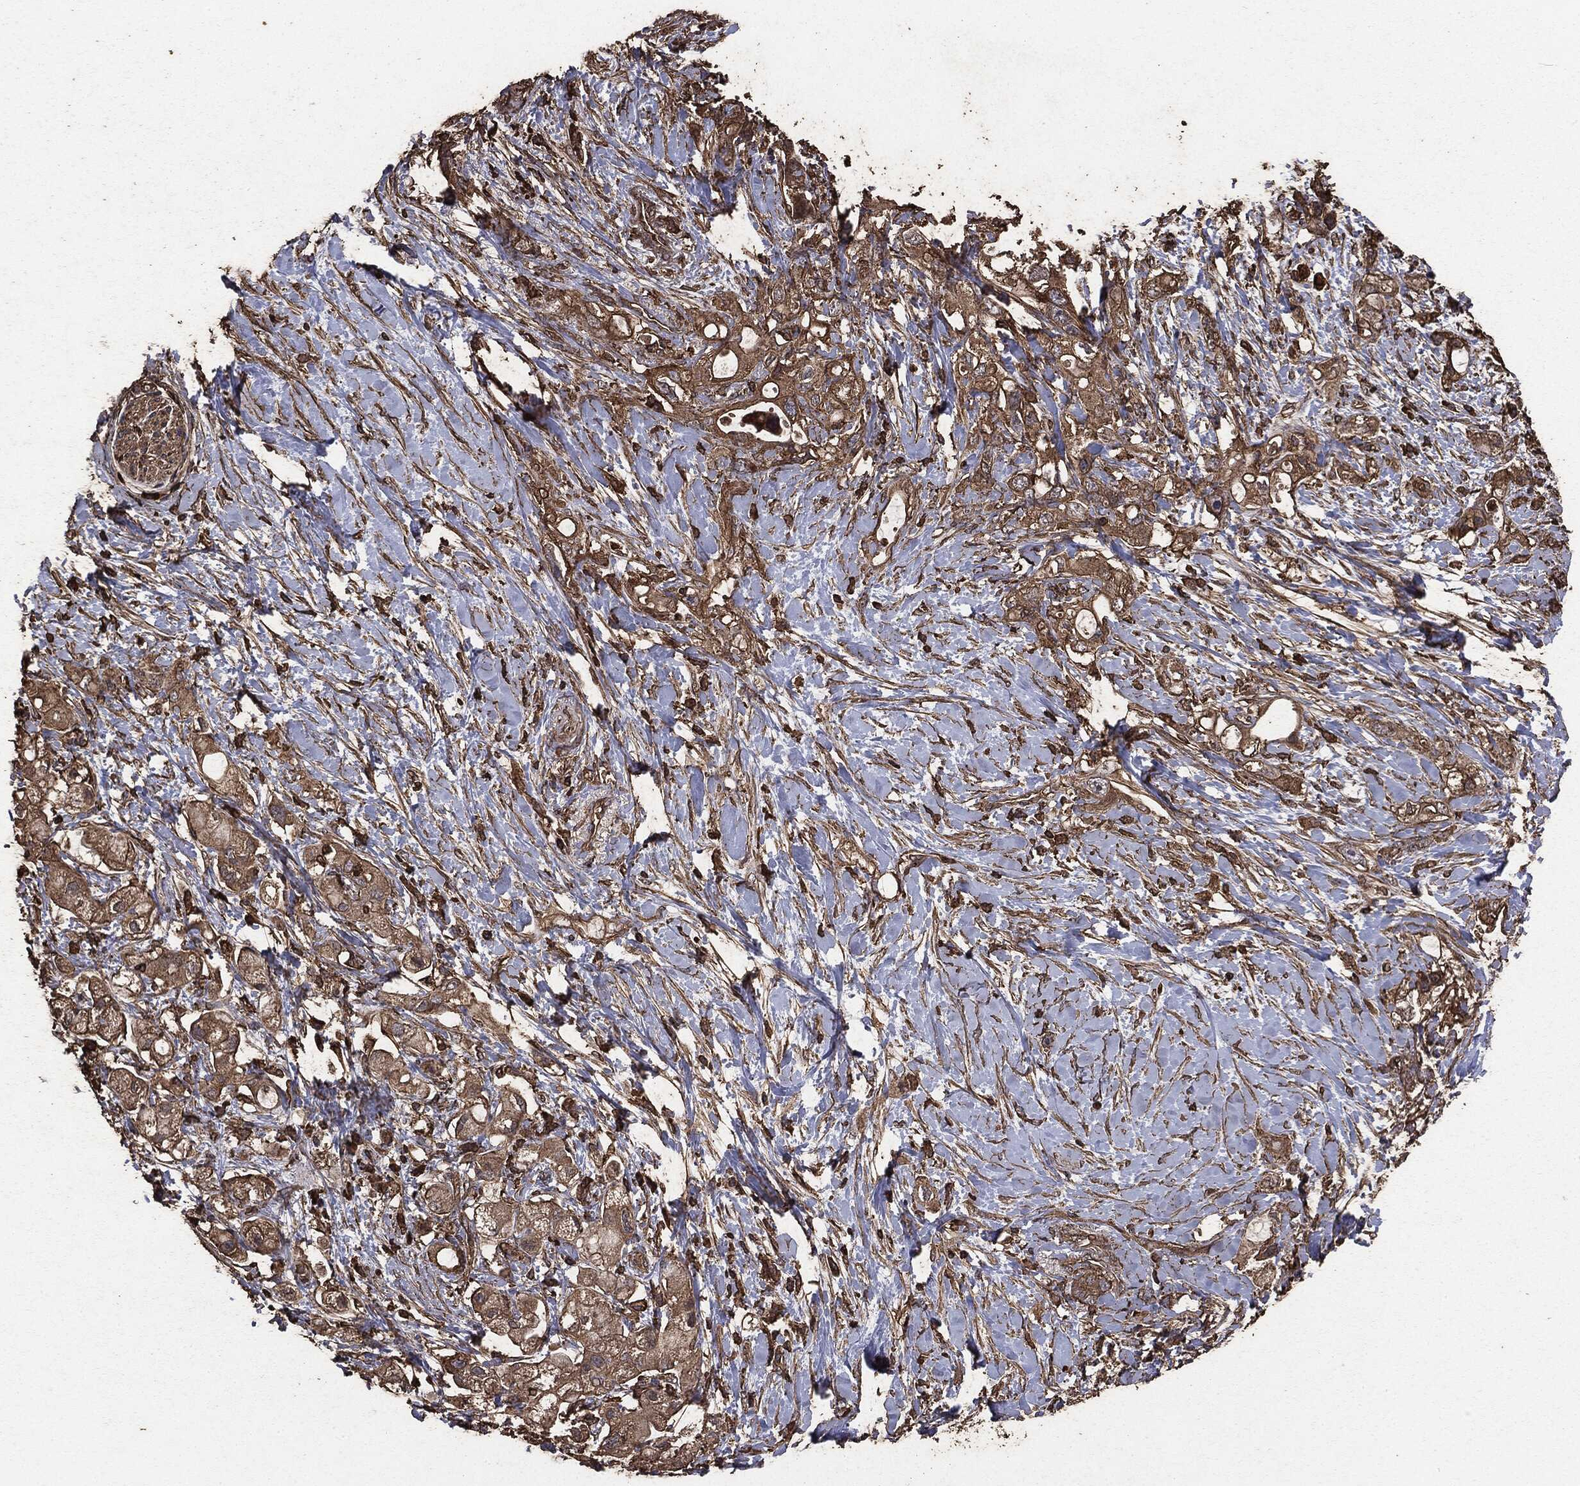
{"staining": {"intensity": "moderate", "quantity": ">75%", "location": "cytoplasmic/membranous"}, "tissue": "pancreatic cancer", "cell_type": "Tumor cells", "image_type": "cancer", "snomed": [{"axis": "morphology", "description": "Adenocarcinoma, NOS"}, {"axis": "topography", "description": "Pancreas"}], "caption": "This image demonstrates adenocarcinoma (pancreatic) stained with IHC to label a protein in brown. The cytoplasmic/membranous of tumor cells show moderate positivity for the protein. Nuclei are counter-stained blue.", "gene": "MTOR", "patient": {"sex": "female", "age": 56}}